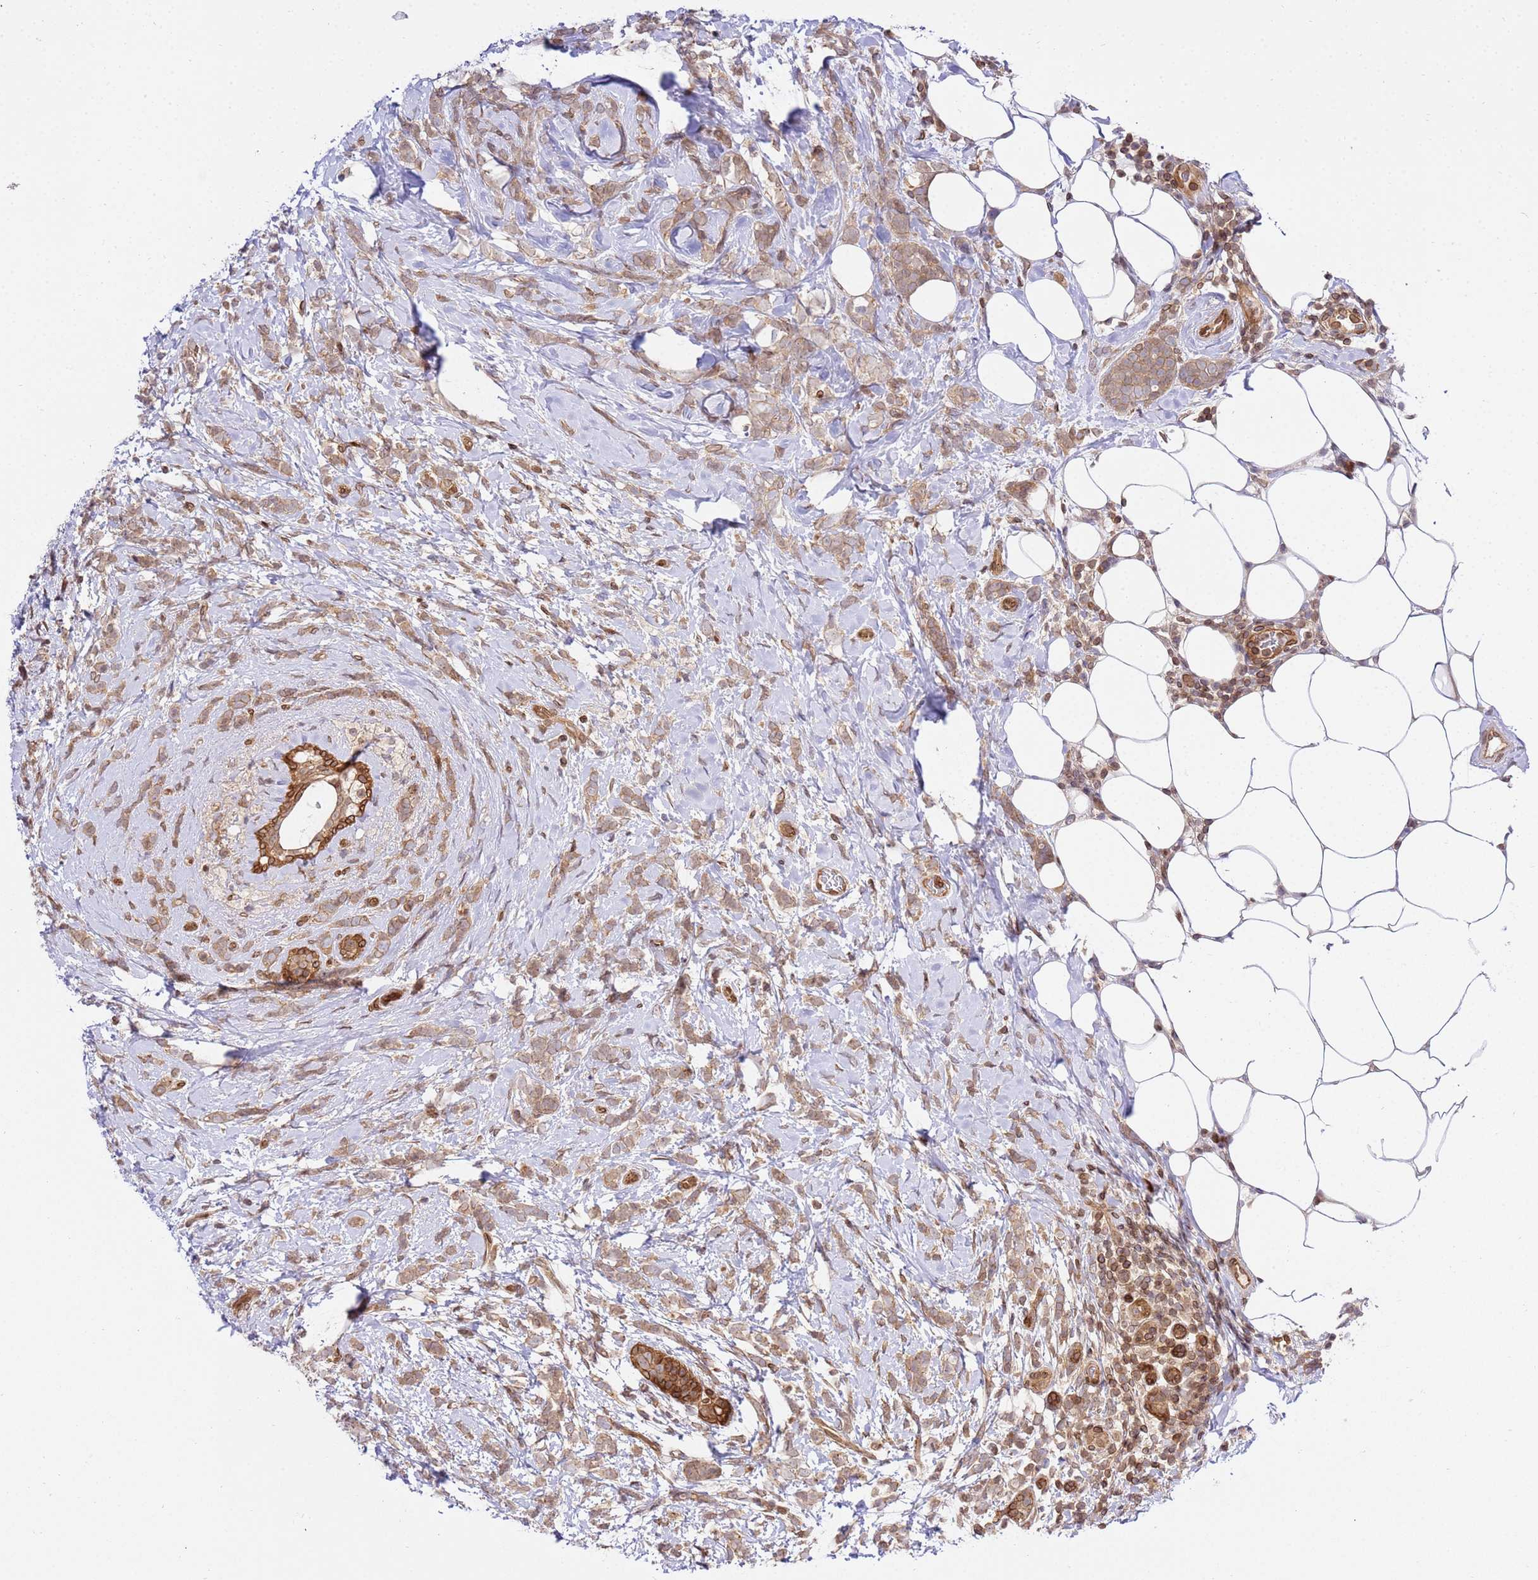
{"staining": {"intensity": "weak", "quantity": ">75%", "location": "cytoplasmic/membranous"}, "tissue": "breast cancer", "cell_type": "Tumor cells", "image_type": "cancer", "snomed": [{"axis": "morphology", "description": "Lobular carcinoma"}, {"axis": "topography", "description": "Breast"}], "caption": "Tumor cells reveal low levels of weak cytoplasmic/membranous positivity in about >75% of cells in human breast lobular carcinoma.", "gene": "TRIM37", "patient": {"sex": "female", "age": 58}}